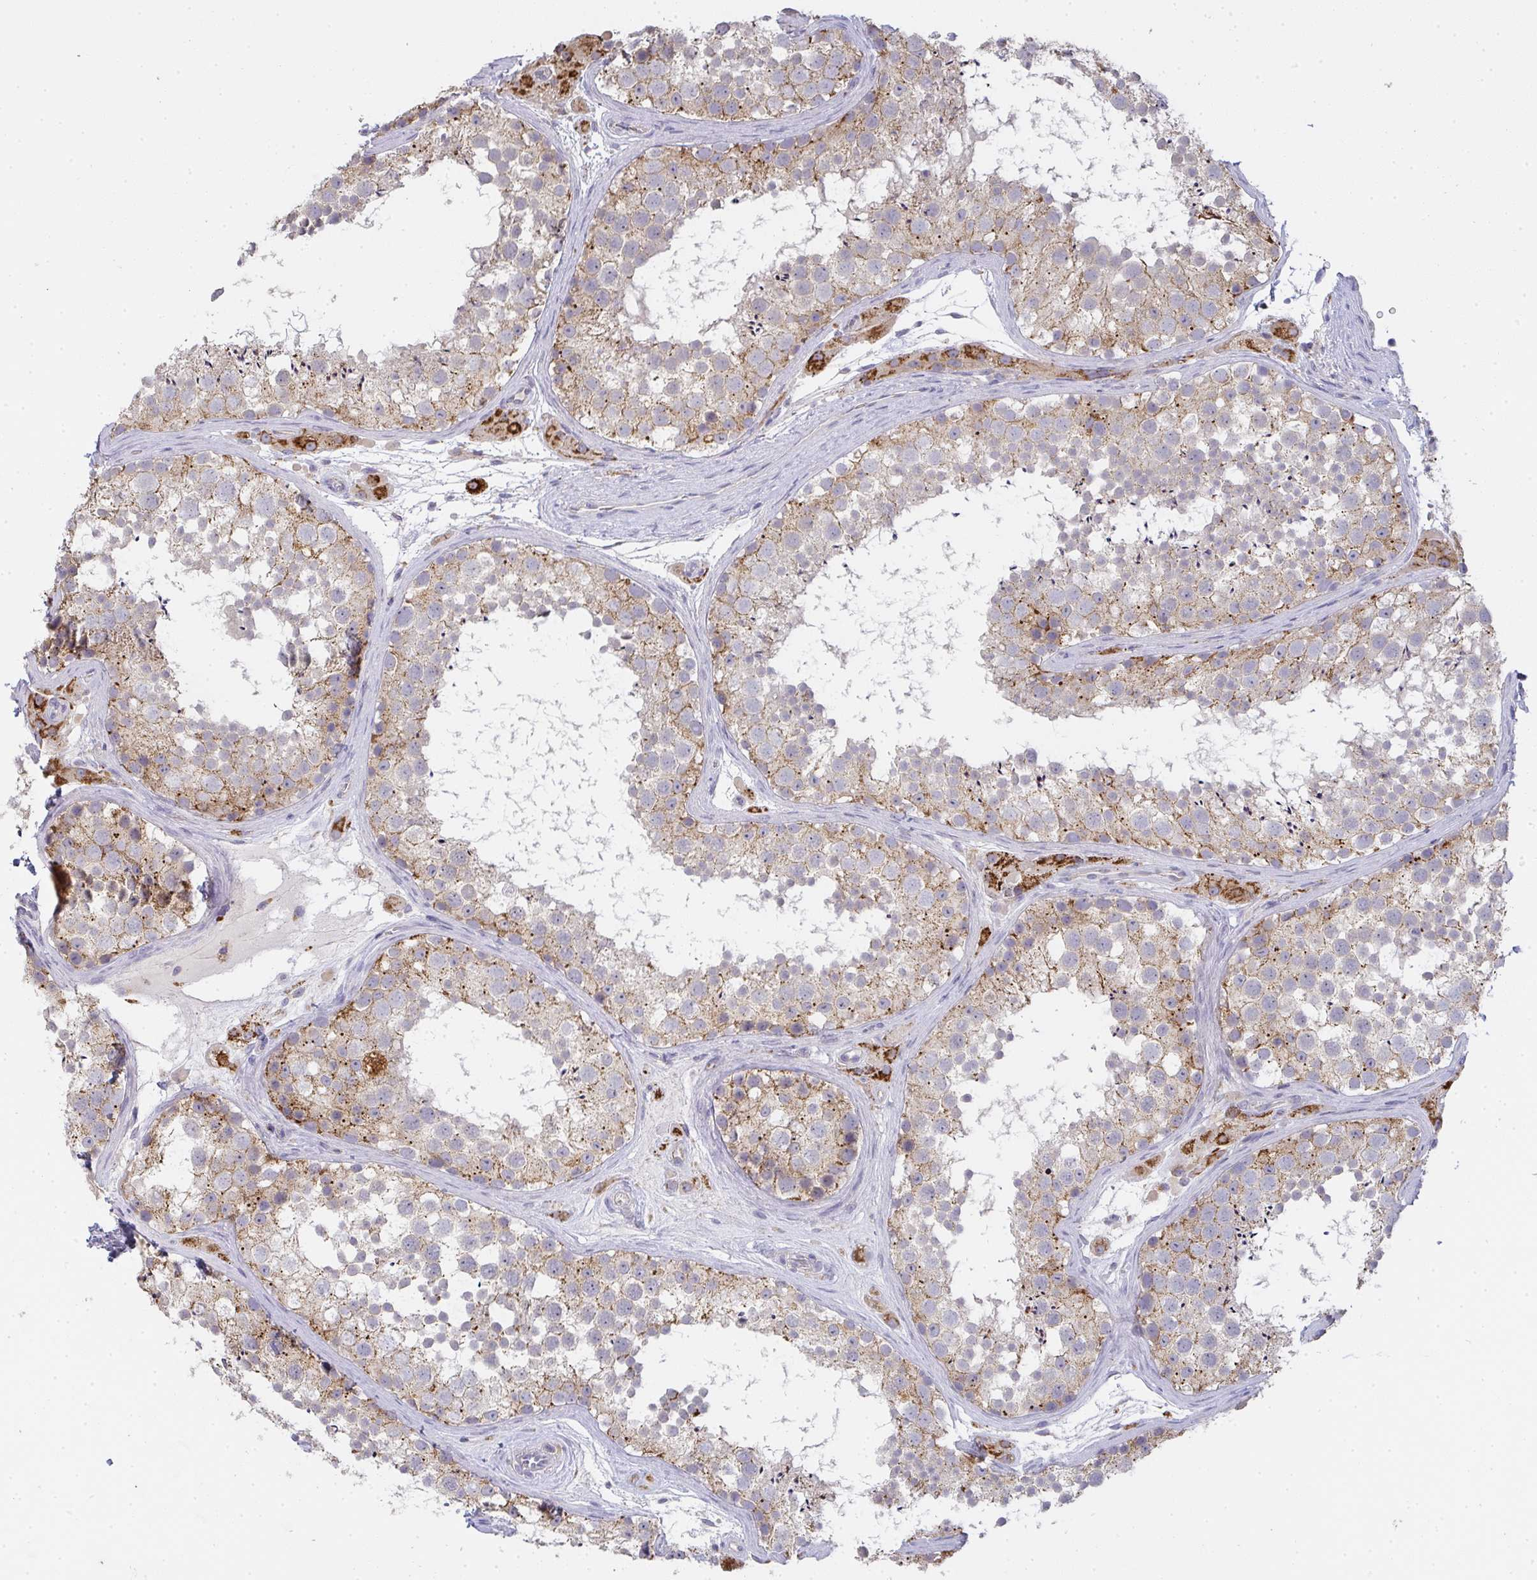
{"staining": {"intensity": "moderate", "quantity": ">75%", "location": "cytoplasmic/membranous"}, "tissue": "testis", "cell_type": "Cells in seminiferous ducts", "image_type": "normal", "snomed": [{"axis": "morphology", "description": "Normal tissue, NOS"}, {"axis": "topography", "description": "Testis"}], "caption": "High-power microscopy captured an immunohistochemistry (IHC) image of unremarkable testis, revealing moderate cytoplasmic/membranous positivity in approximately >75% of cells in seminiferous ducts.", "gene": "TMEM219", "patient": {"sex": "male", "age": 41}}